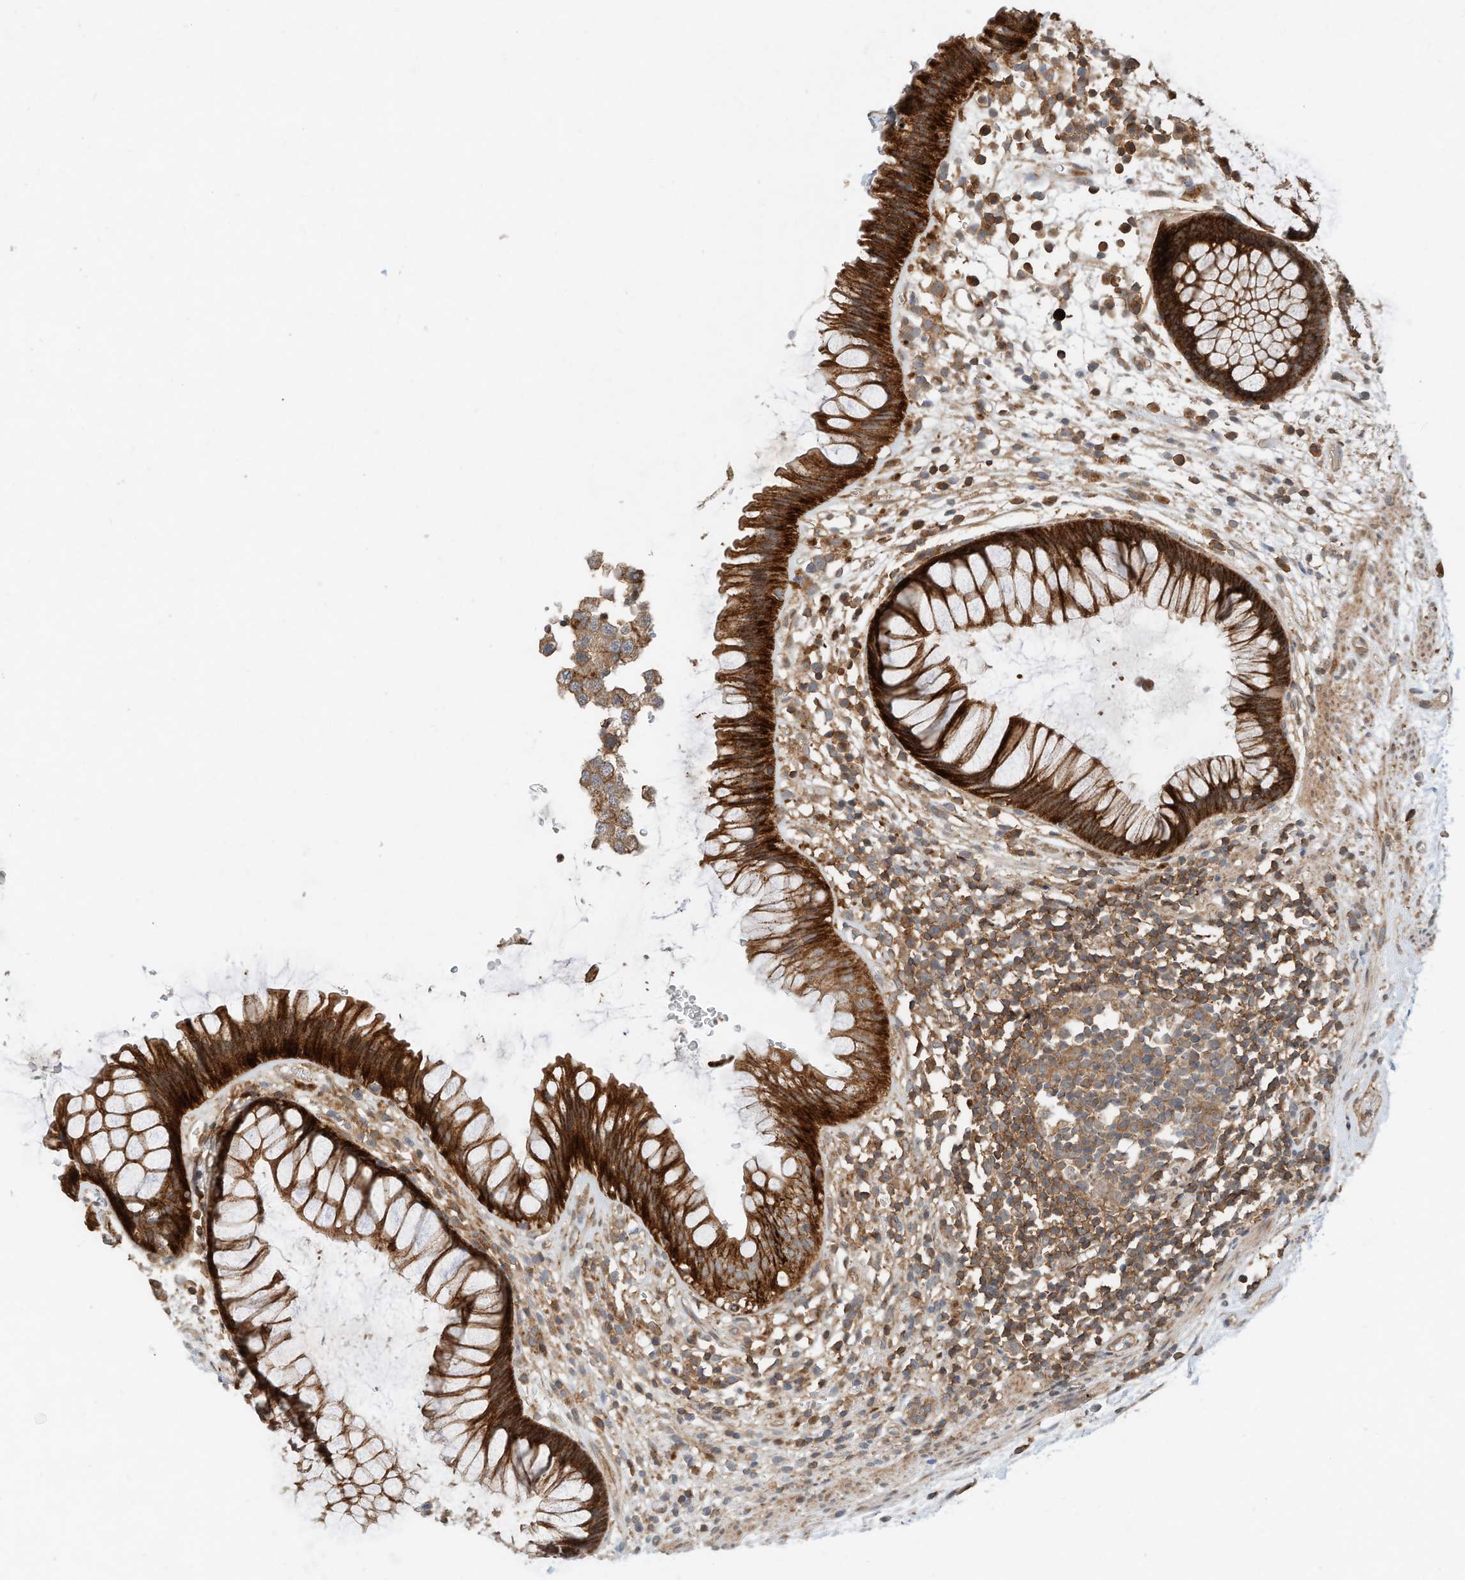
{"staining": {"intensity": "strong", "quantity": ">75%", "location": "cytoplasmic/membranous"}, "tissue": "rectum", "cell_type": "Glandular cells", "image_type": "normal", "snomed": [{"axis": "morphology", "description": "Normal tissue, NOS"}, {"axis": "topography", "description": "Rectum"}], "caption": "Immunohistochemical staining of unremarkable human rectum demonstrates strong cytoplasmic/membranous protein positivity in about >75% of glandular cells.", "gene": "CPAMD8", "patient": {"sex": "male", "age": 51}}